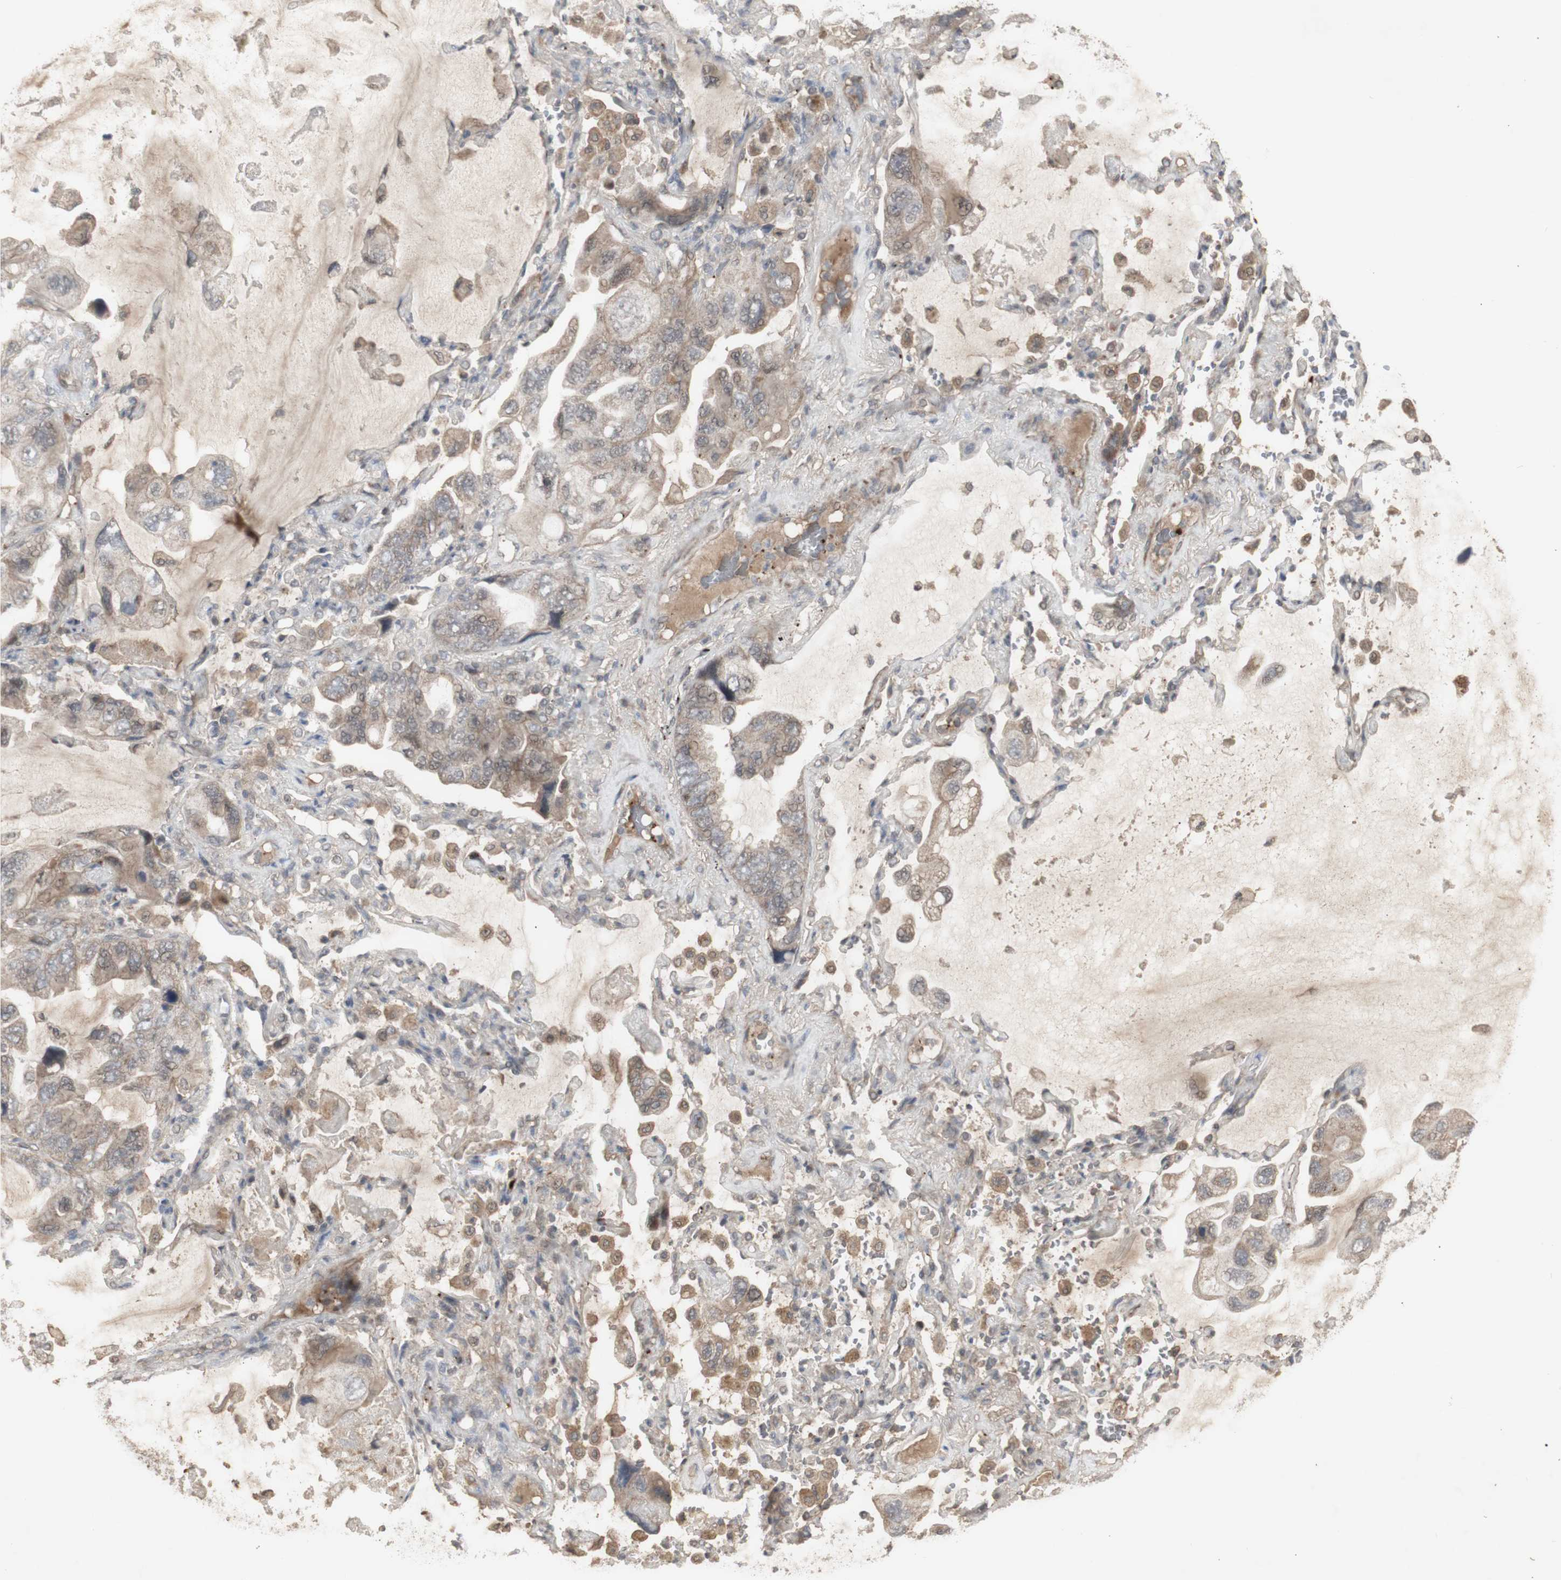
{"staining": {"intensity": "weak", "quantity": ">75%", "location": "cytoplasmic/membranous"}, "tissue": "lung cancer", "cell_type": "Tumor cells", "image_type": "cancer", "snomed": [{"axis": "morphology", "description": "Squamous cell carcinoma, NOS"}, {"axis": "topography", "description": "Lung"}], "caption": "DAB (3,3'-diaminobenzidine) immunohistochemical staining of lung cancer (squamous cell carcinoma) reveals weak cytoplasmic/membranous protein staining in approximately >75% of tumor cells.", "gene": "ALOX12", "patient": {"sex": "female", "age": 73}}